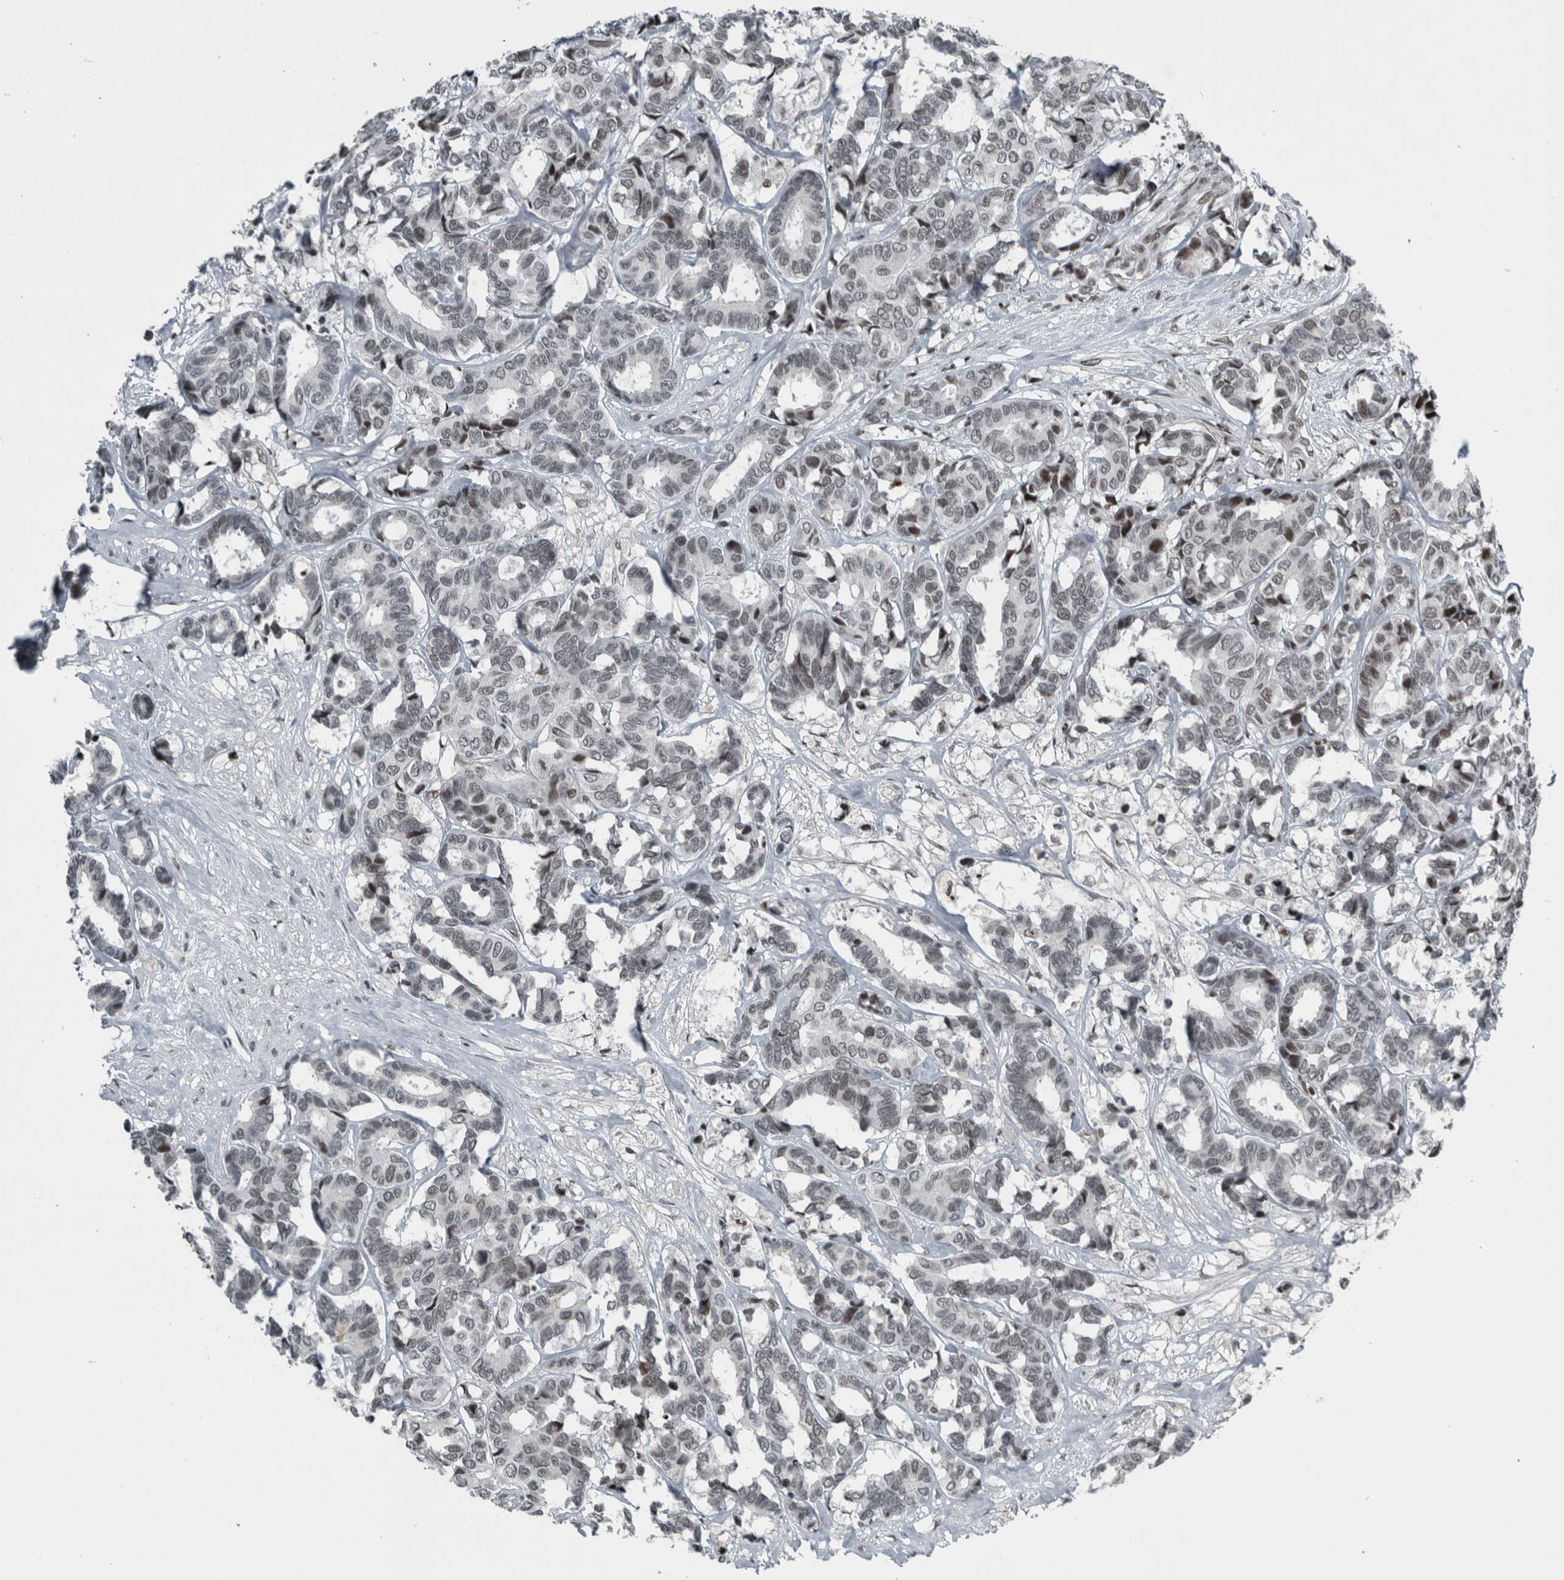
{"staining": {"intensity": "weak", "quantity": "25%-75%", "location": "nuclear"}, "tissue": "breast cancer", "cell_type": "Tumor cells", "image_type": "cancer", "snomed": [{"axis": "morphology", "description": "Duct carcinoma"}, {"axis": "topography", "description": "Breast"}], "caption": "Immunohistochemical staining of breast cancer reveals low levels of weak nuclear expression in approximately 25%-75% of tumor cells. (Stains: DAB in brown, nuclei in blue, Microscopy: brightfield microscopy at high magnification).", "gene": "UNC50", "patient": {"sex": "female", "age": 87}}